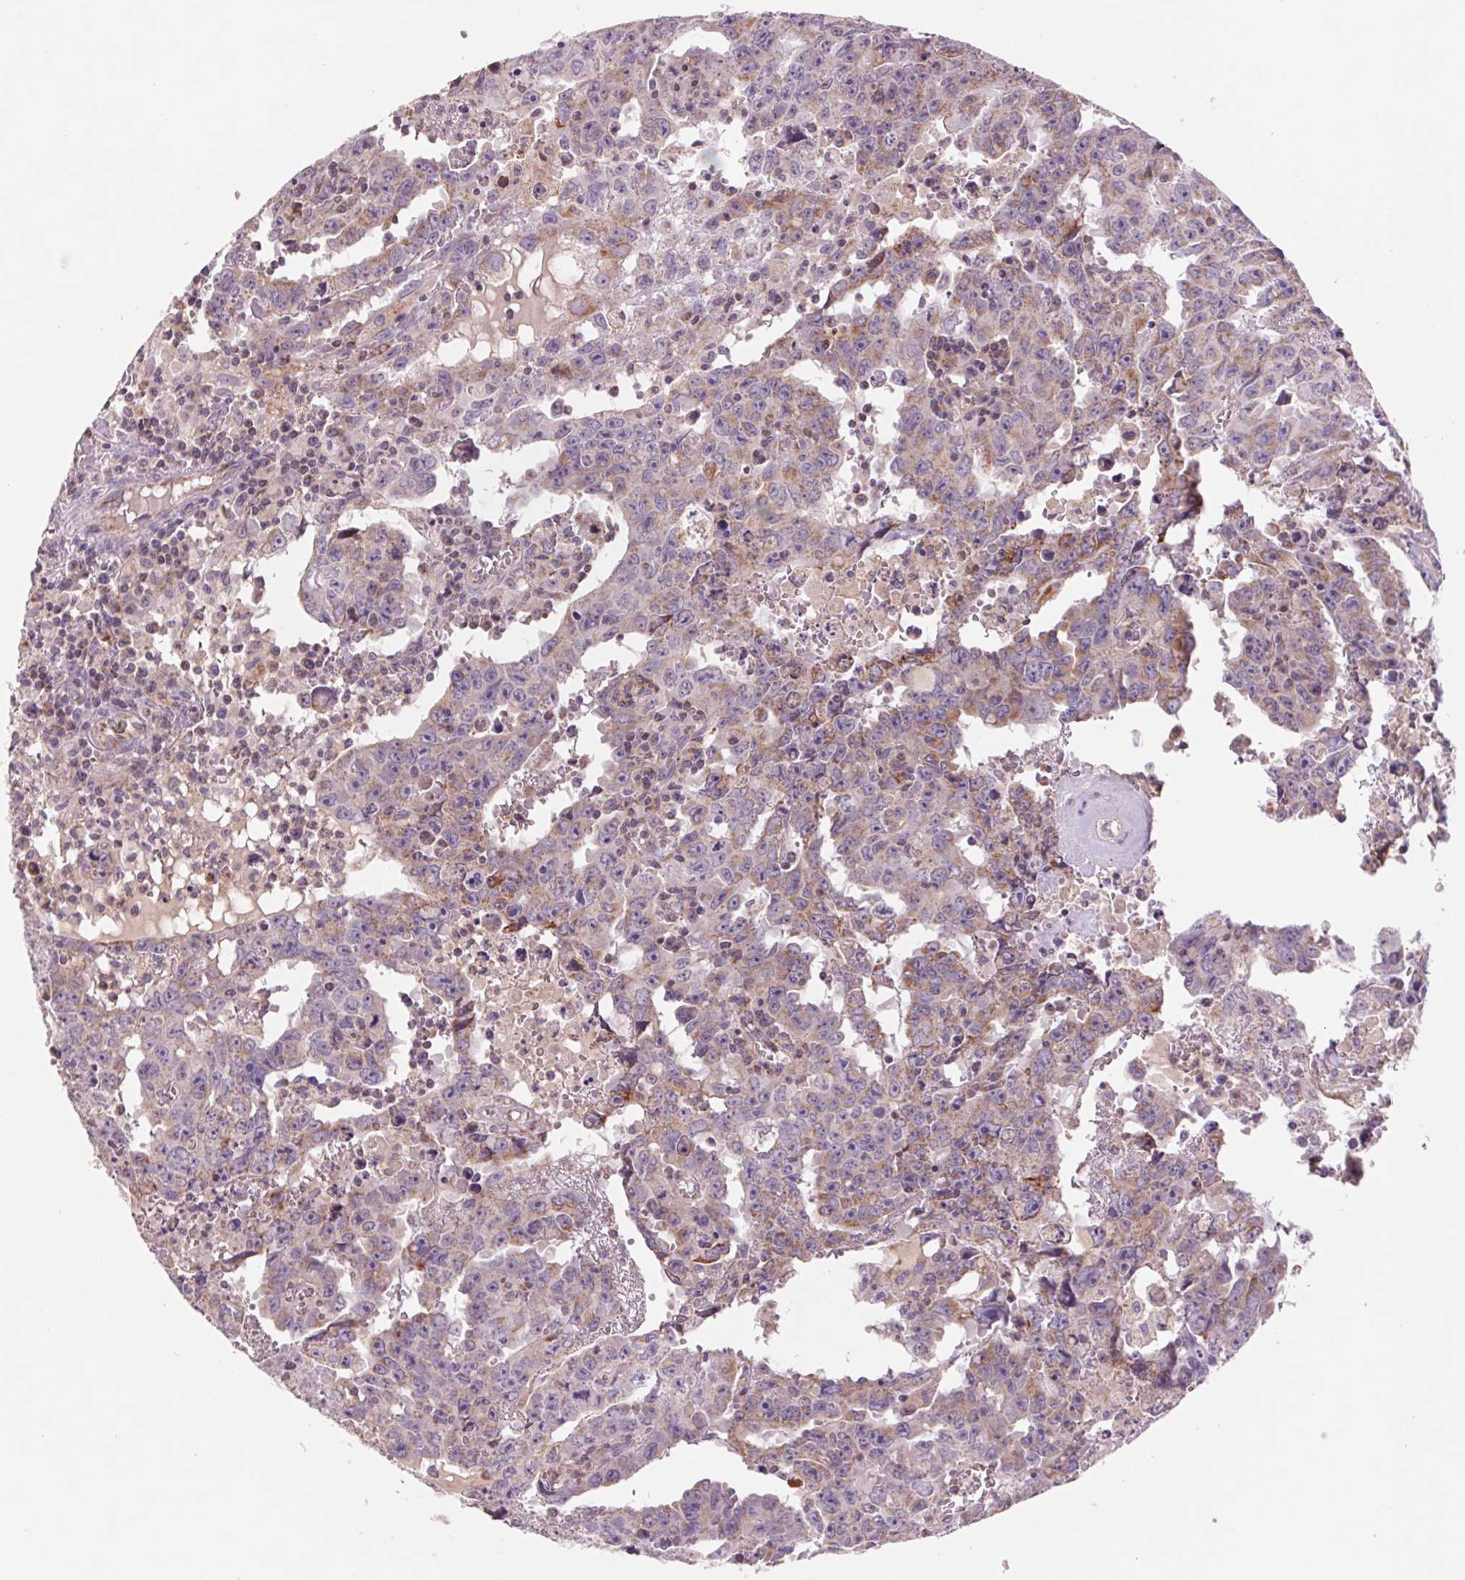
{"staining": {"intensity": "weak", "quantity": "25%-75%", "location": "cytoplasmic/membranous"}, "tissue": "testis cancer", "cell_type": "Tumor cells", "image_type": "cancer", "snomed": [{"axis": "morphology", "description": "Carcinoma, Embryonal, NOS"}, {"axis": "topography", "description": "Testis"}], "caption": "IHC (DAB (3,3'-diaminobenzidine)) staining of human testis cancer demonstrates weak cytoplasmic/membranous protein positivity in about 25%-75% of tumor cells.", "gene": "COX6A1", "patient": {"sex": "male", "age": 22}}